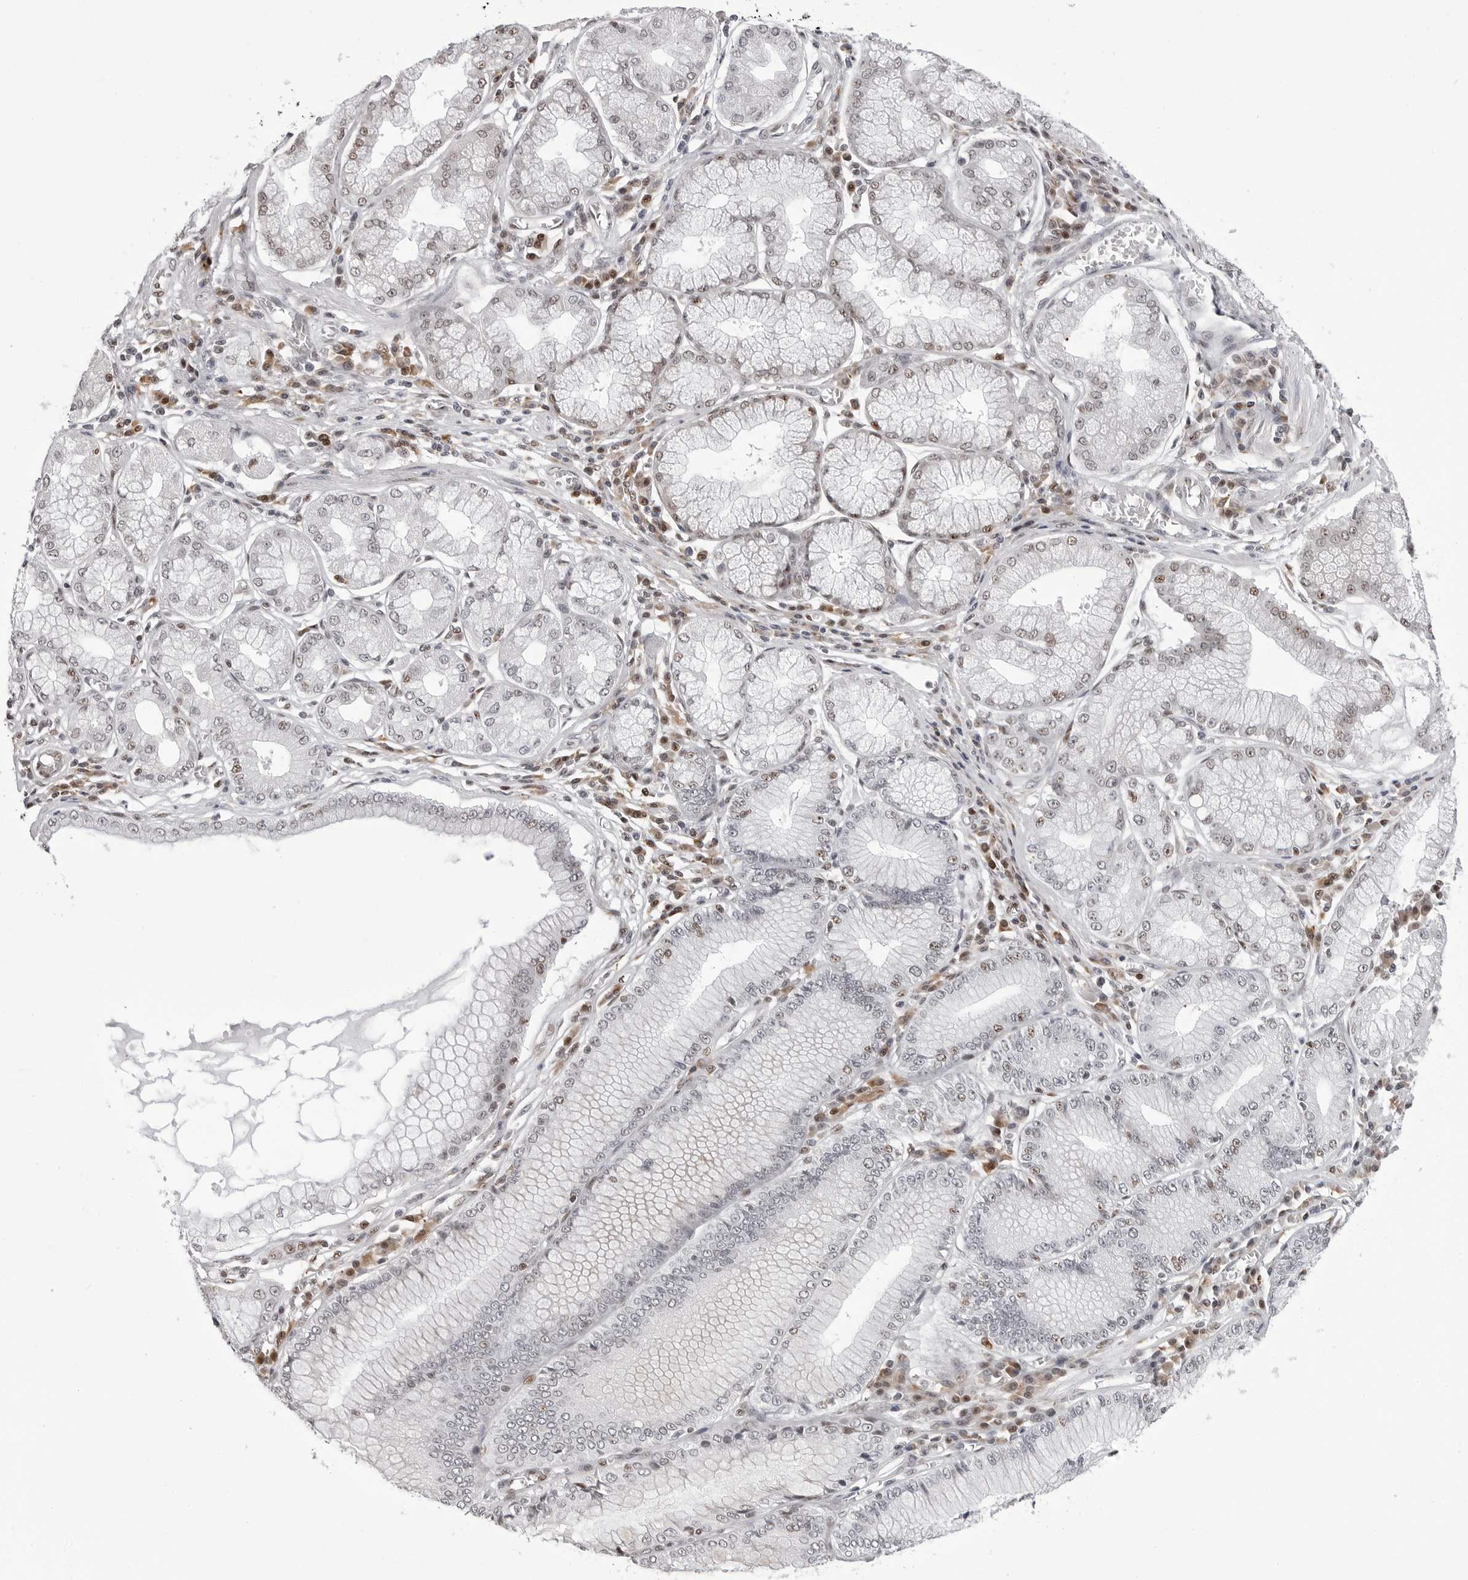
{"staining": {"intensity": "moderate", "quantity": "<25%", "location": "nuclear"}, "tissue": "stomach cancer", "cell_type": "Tumor cells", "image_type": "cancer", "snomed": [{"axis": "morphology", "description": "Adenocarcinoma, NOS"}, {"axis": "topography", "description": "Stomach"}], "caption": "Immunohistochemistry (IHC) (DAB) staining of stomach cancer (adenocarcinoma) displays moderate nuclear protein positivity in approximately <25% of tumor cells. The protein of interest is shown in brown color, while the nuclei are stained blue.", "gene": "WRAP53", "patient": {"sex": "male", "age": 59}}